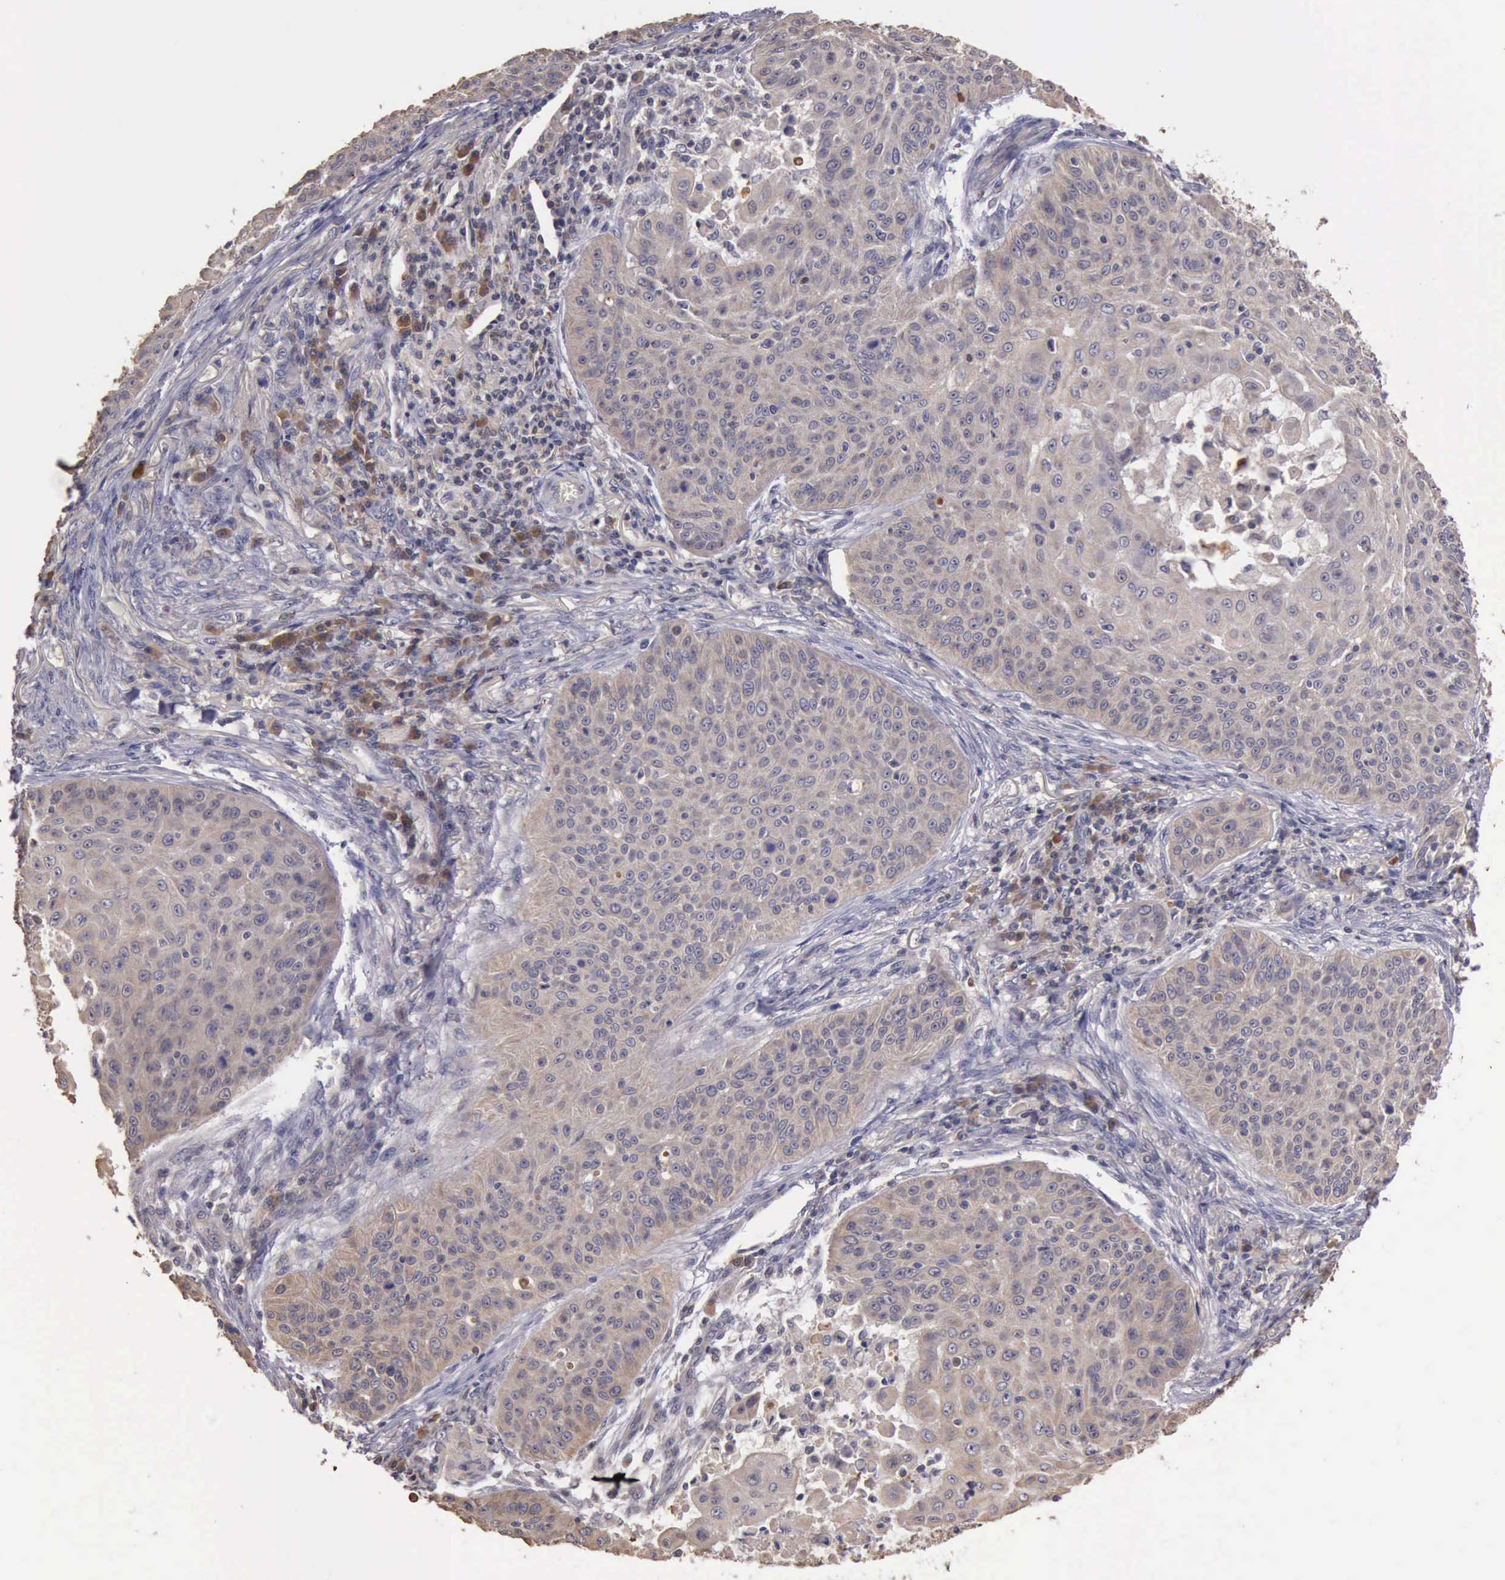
{"staining": {"intensity": "negative", "quantity": "none", "location": "none"}, "tissue": "skin cancer", "cell_type": "Tumor cells", "image_type": "cancer", "snomed": [{"axis": "morphology", "description": "Squamous cell carcinoma, NOS"}, {"axis": "topography", "description": "Skin"}], "caption": "A micrograph of human skin cancer is negative for staining in tumor cells. (DAB IHC, high magnification).", "gene": "RAB39B", "patient": {"sex": "male", "age": 82}}